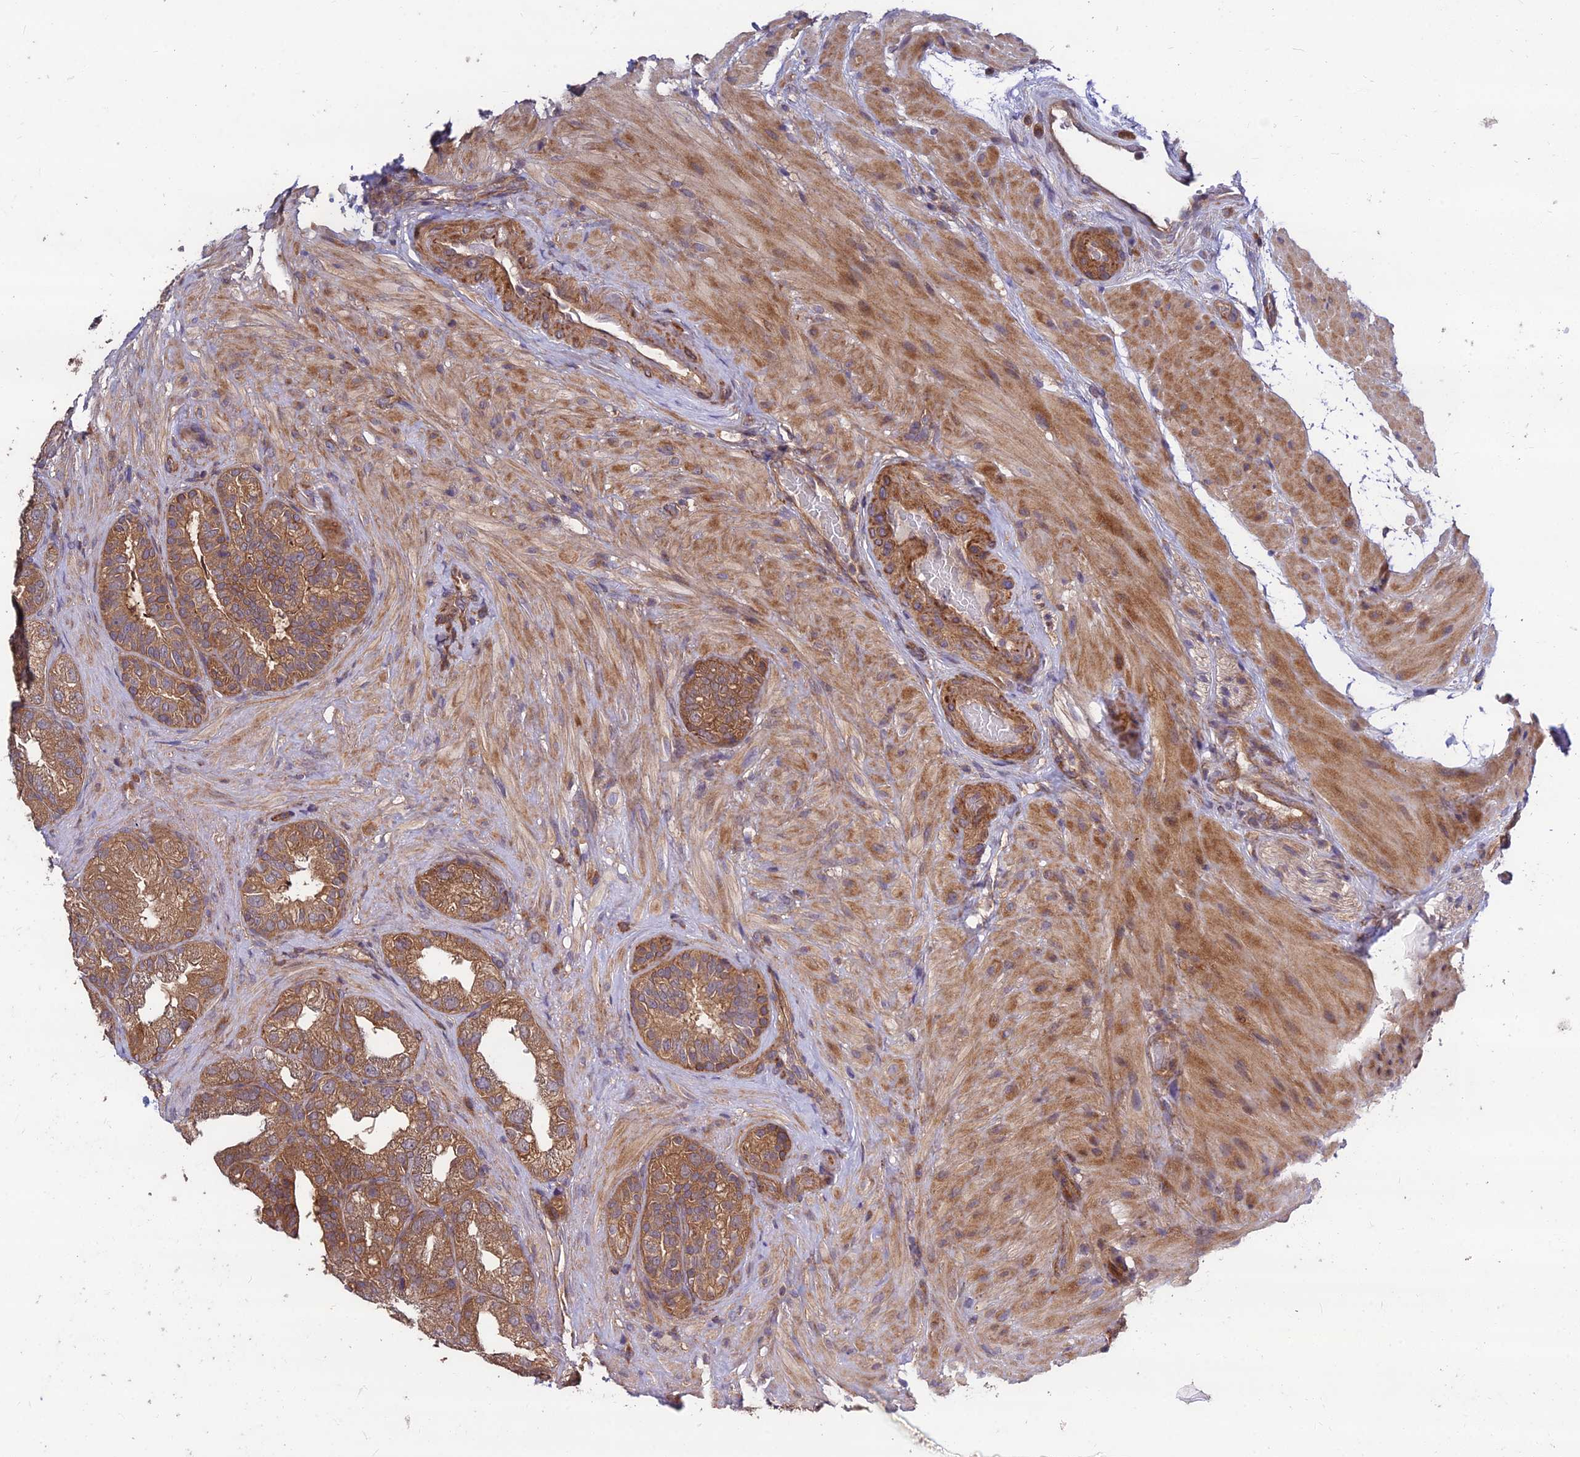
{"staining": {"intensity": "moderate", "quantity": ">75%", "location": "cytoplasmic/membranous"}, "tissue": "seminal vesicle", "cell_type": "Glandular cells", "image_type": "normal", "snomed": [{"axis": "morphology", "description": "Normal tissue, NOS"}, {"axis": "topography", "description": "Seminal veicle"}, {"axis": "topography", "description": "Peripheral nerve tissue"}], "caption": "This image exhibits immunohistochemistry staining of benign seminal vesicle, with medium moderate cytoplasmic/membranous expression in about >75% of glandular cells.", "gene": "MKKS", "patient": {"sex": "male", "age": 63}}